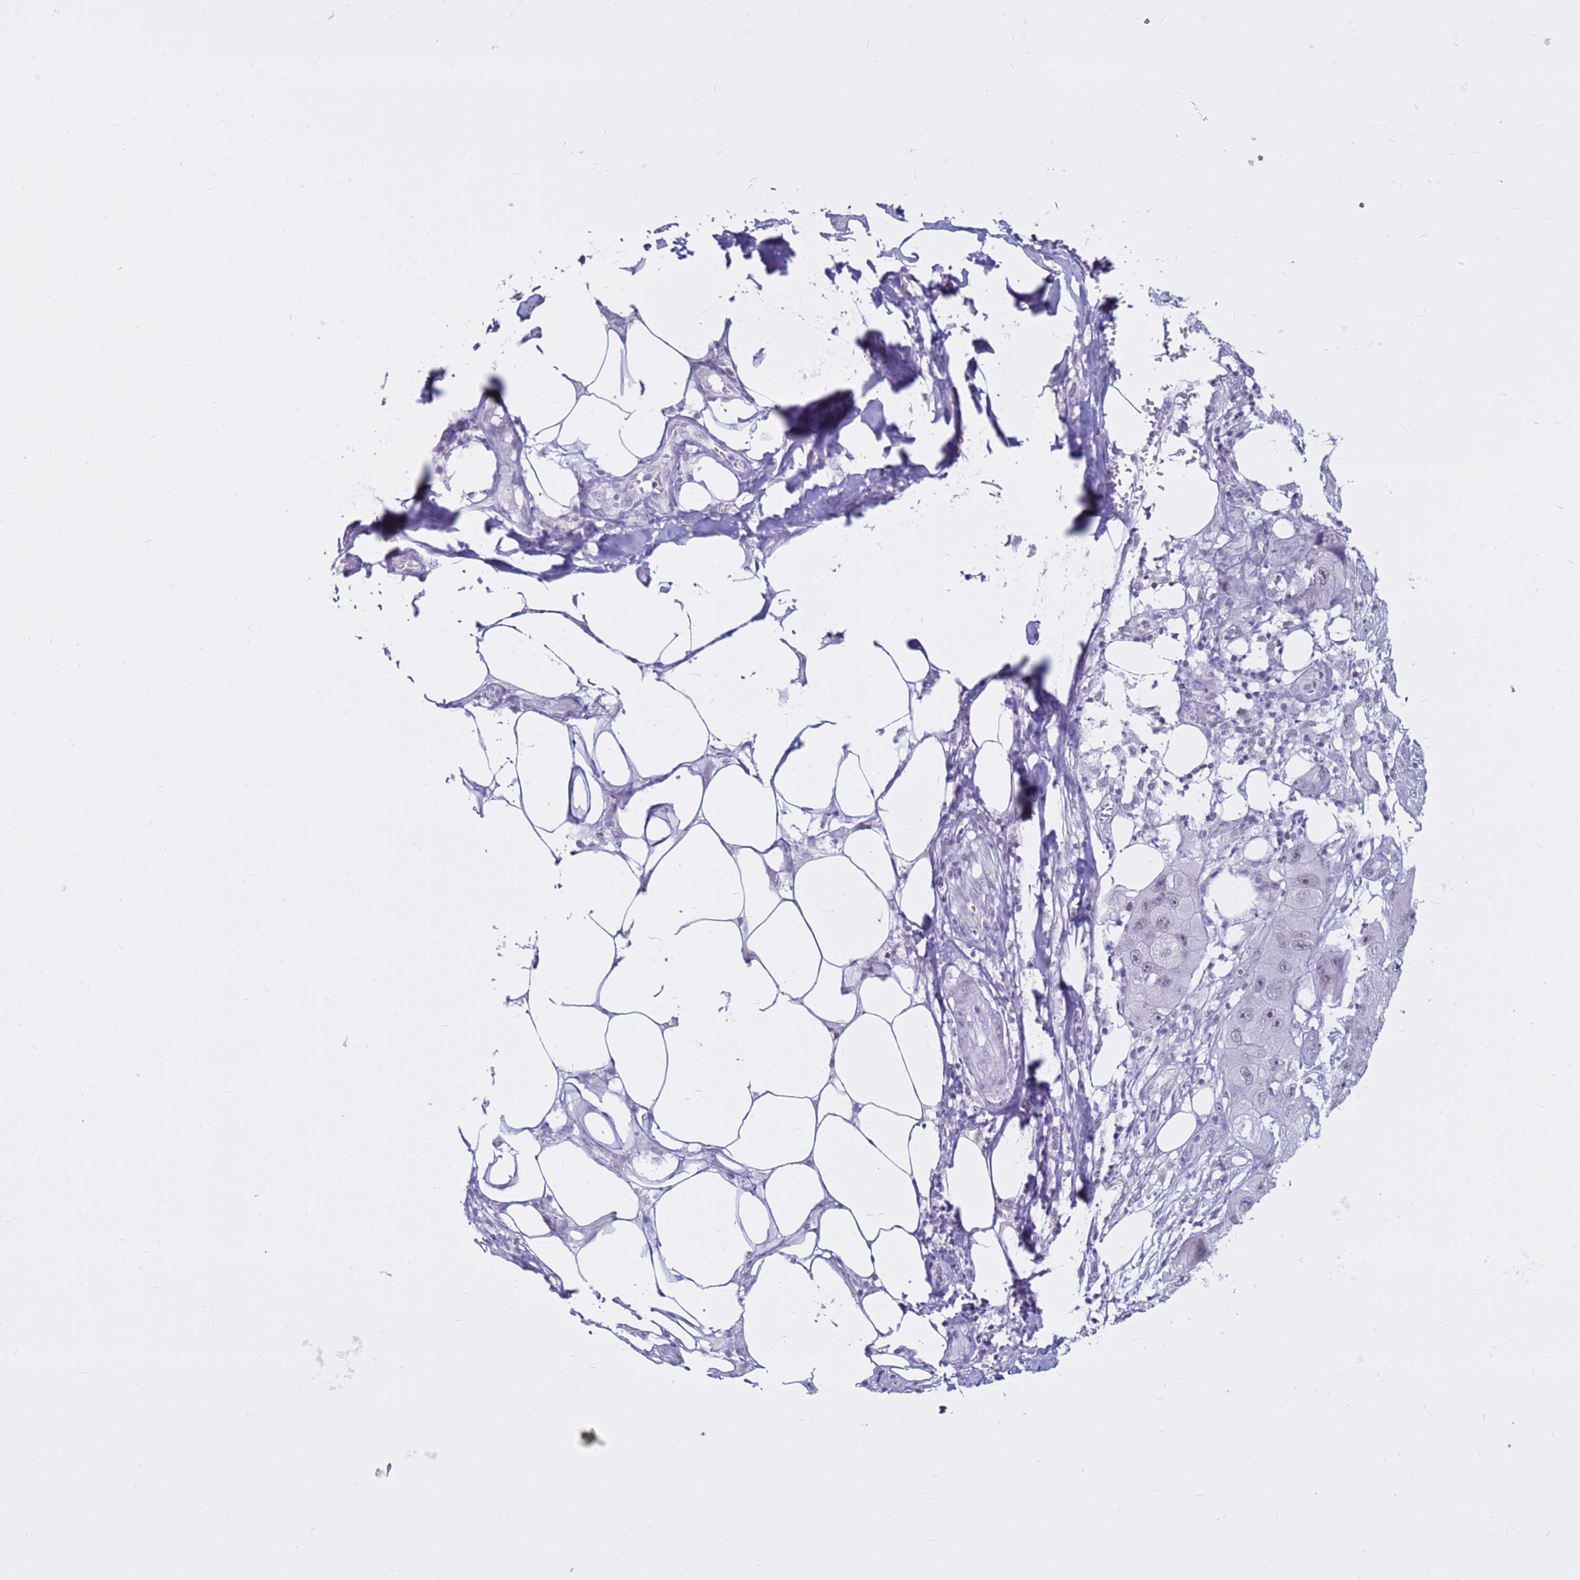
{"staining": {"intensity": "negative", "quantity": "none", "location": "none"}, "tissue": "skin cancer", "cell_type": "Tumor cells", "image_type": "cancer", "snomed": [{"axis": "morphology", "description": "Squamous cell carcinoma, NOS"}, {"axis": "topography", "description": "Skin"}, {"axis": "topography", "description": "Subcutis"}], "caption": "High power microscopy photomicrograph of an immunohistochemistry (IHC) micrograph of skin squamous cell carcinoma, revealing no significant expression in tumor cells. (DAB (3,3'-diaminobenzidine) immunohistochemistry (IHC) visualized using brightfield microscopy, high magnification).", "gene": "CDK2AP2", "patient": {"sex": "male", "age": 73}}